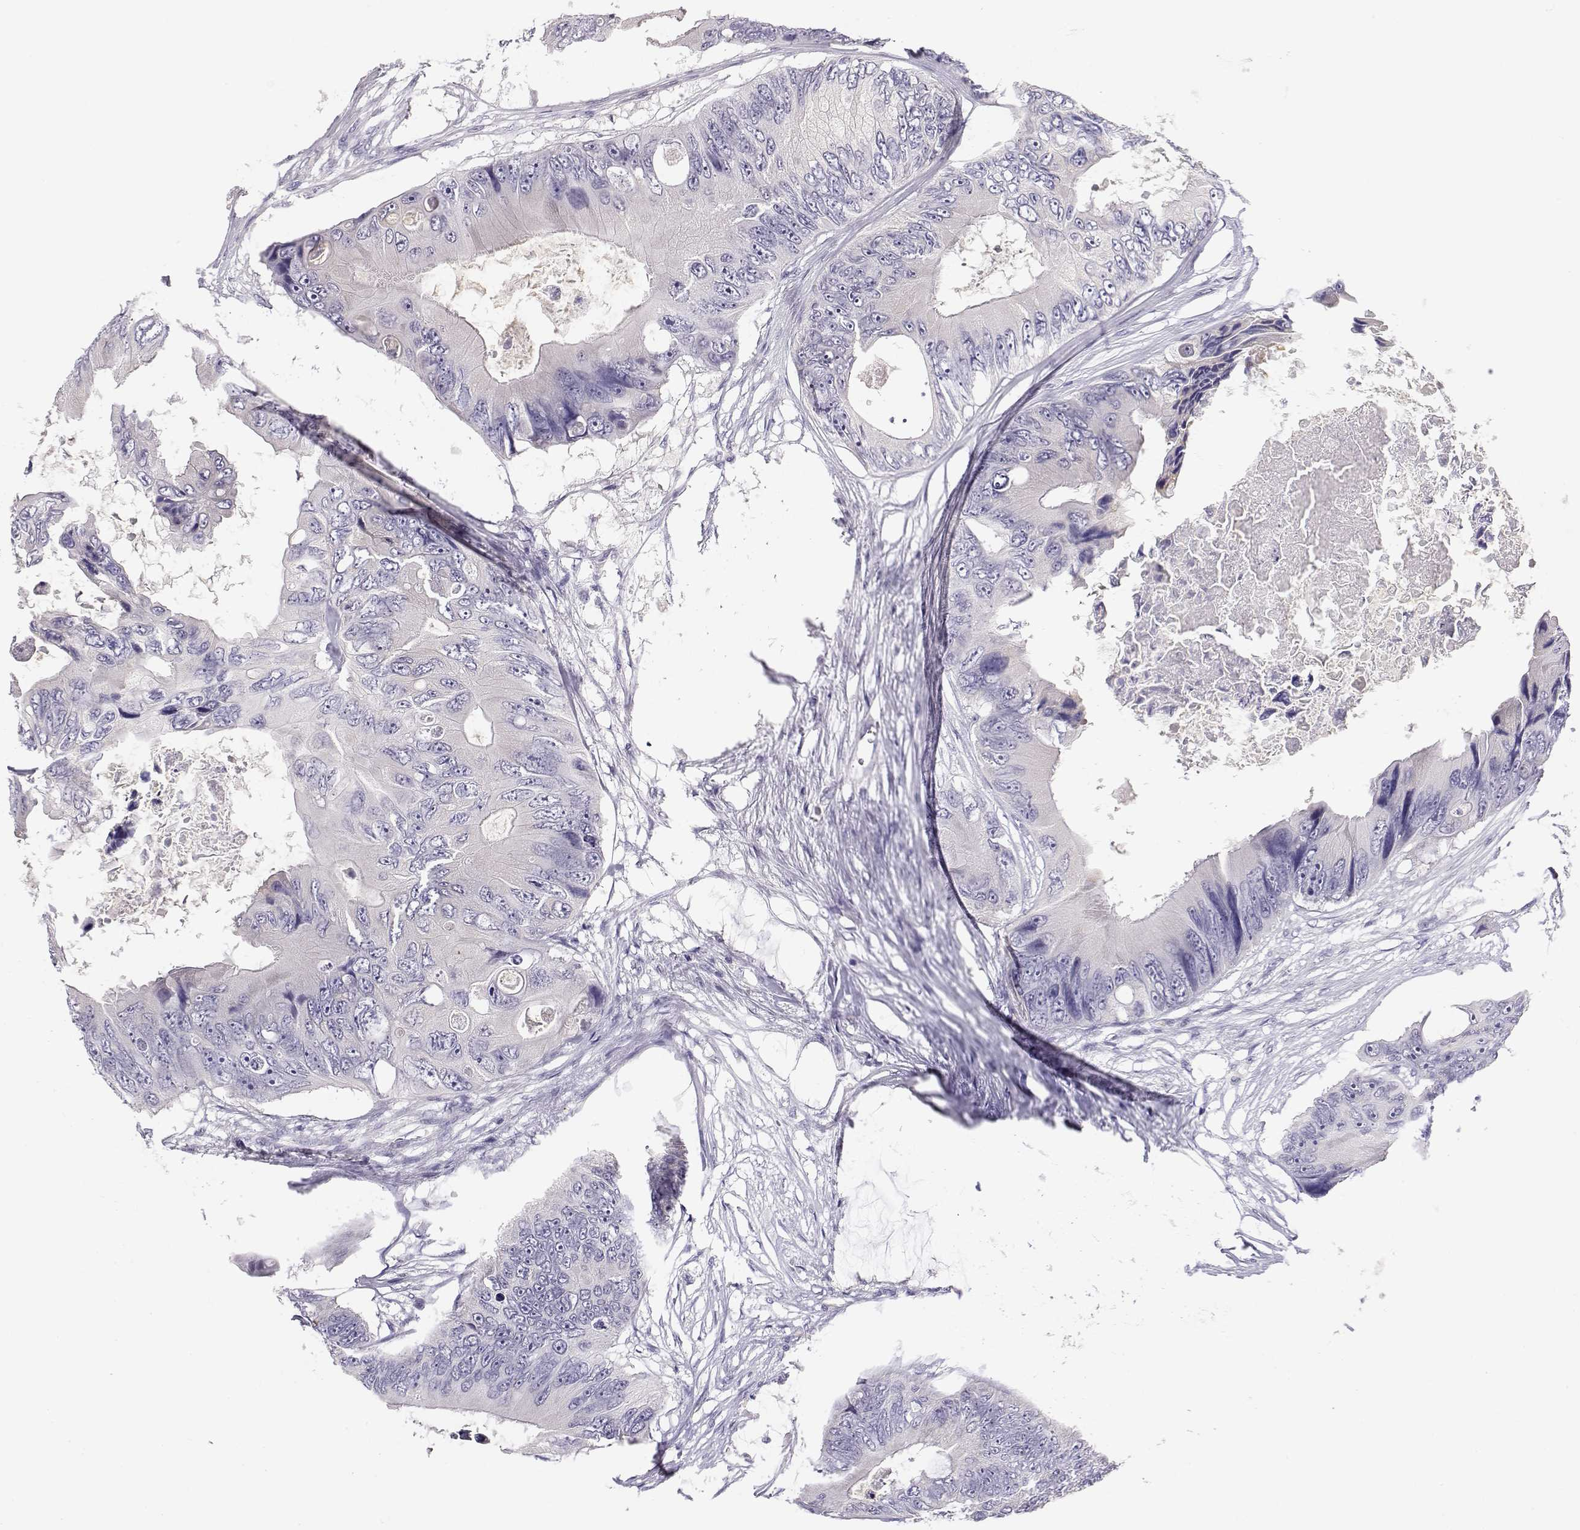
{"staining": {"intensity": "negative", "quantity": "none", "location": "none"}, "tissue": "colorectal cancer", "cell_type": "Tumor cells", "image_type": "cancer", "snomed": [{"axis": "morphology", "description": "Adenocarcinoma, NOS"}, {"axis": "topography", "description": "Rectum"}], "caption": "Immunohistochemistry image of neoplastic tissue: human colorectal cancer (adenocarcinoma) stained with DAB shows no significant protein expression in tumor cells.", "gene": "ENDOU", "patient": {"sex": "male", "age": 63}}